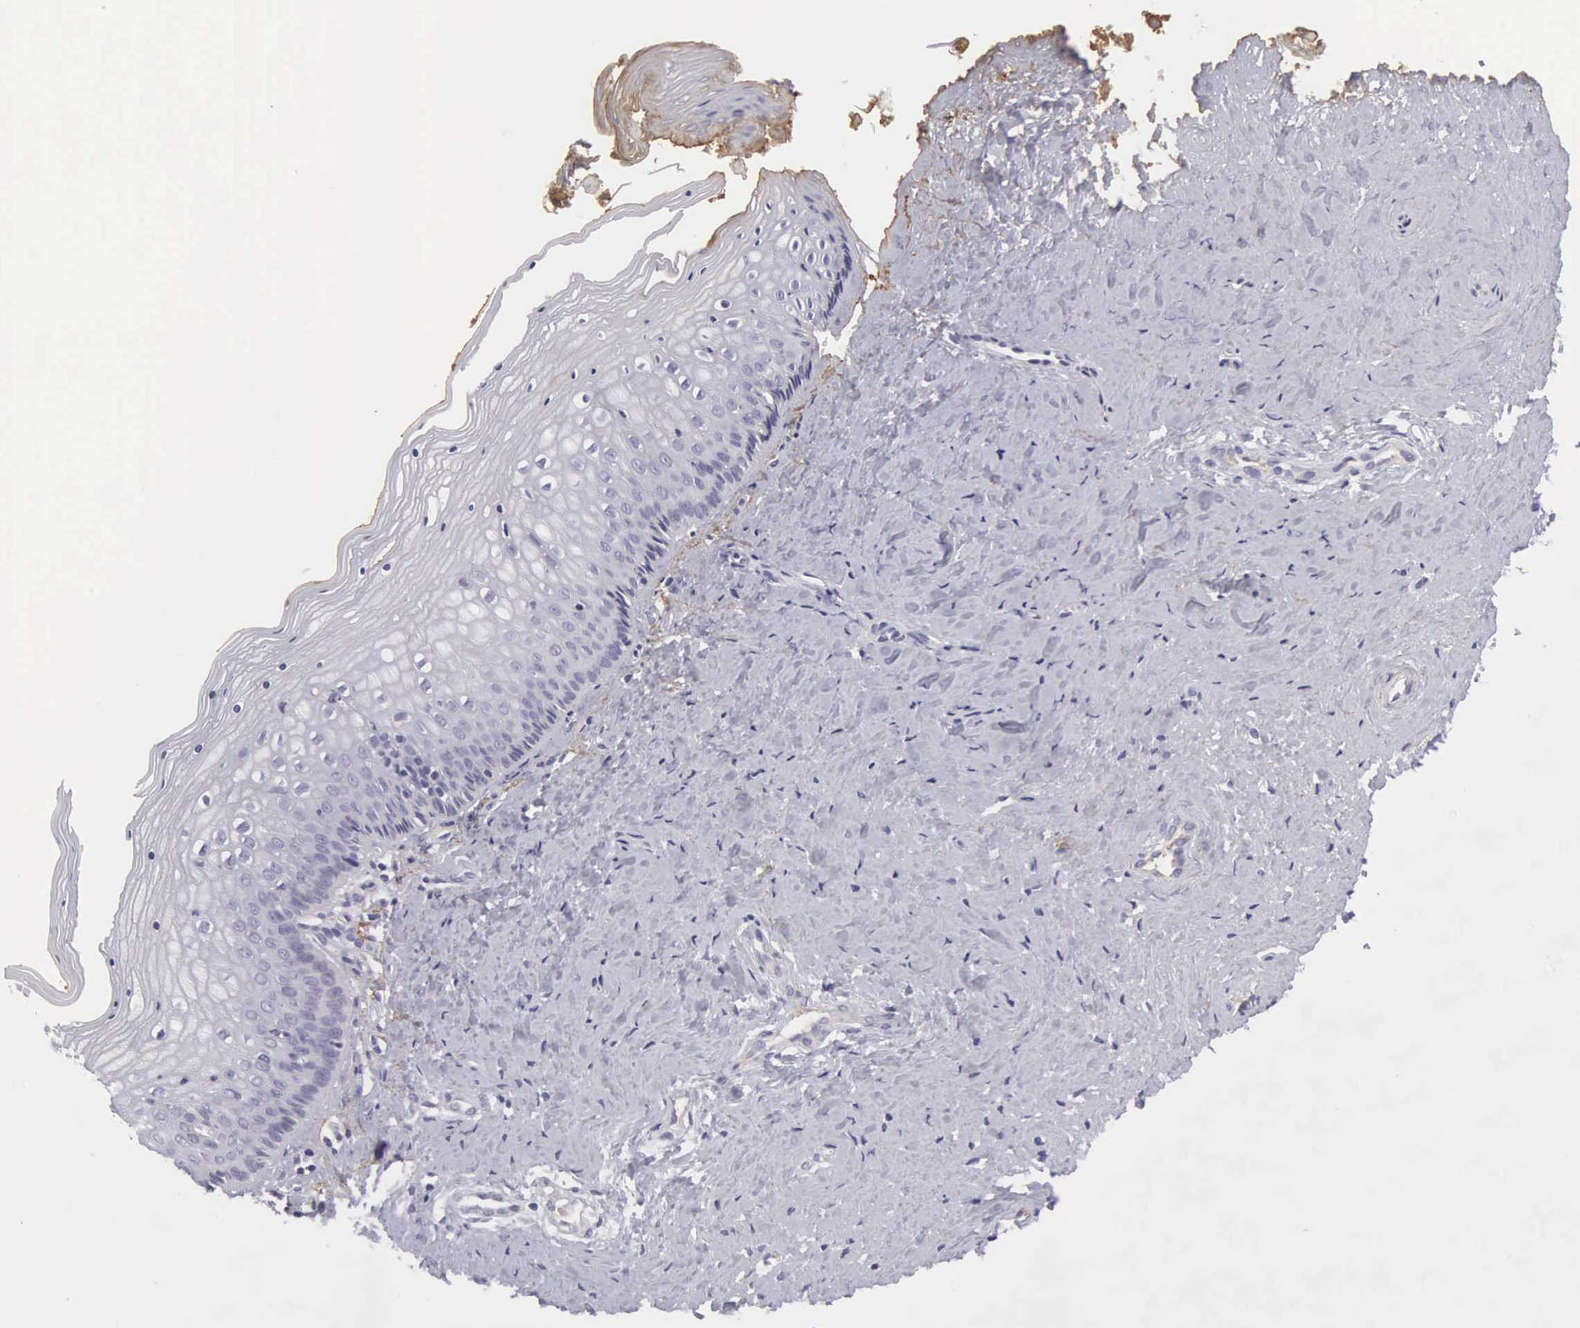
{"staining": {"intensity": "negative", "quantity": "none", "location": "none"}, "tissue": "vagina", "cell_type": "Squamous epithelial cells", "image_type": "normal", "snomed": [{"axis": "morphology", "description": "Normal tissue, NOS"}, {"axis": "topography", "description": "Vagina"}], "caption": "Squamous epithelial cells are negative for protein expression in unremarkable human vagina. (DAB immunohistochemistry, high magnification).", "gene": "CLU", "patient": {"sex": "female", "age": 46}}